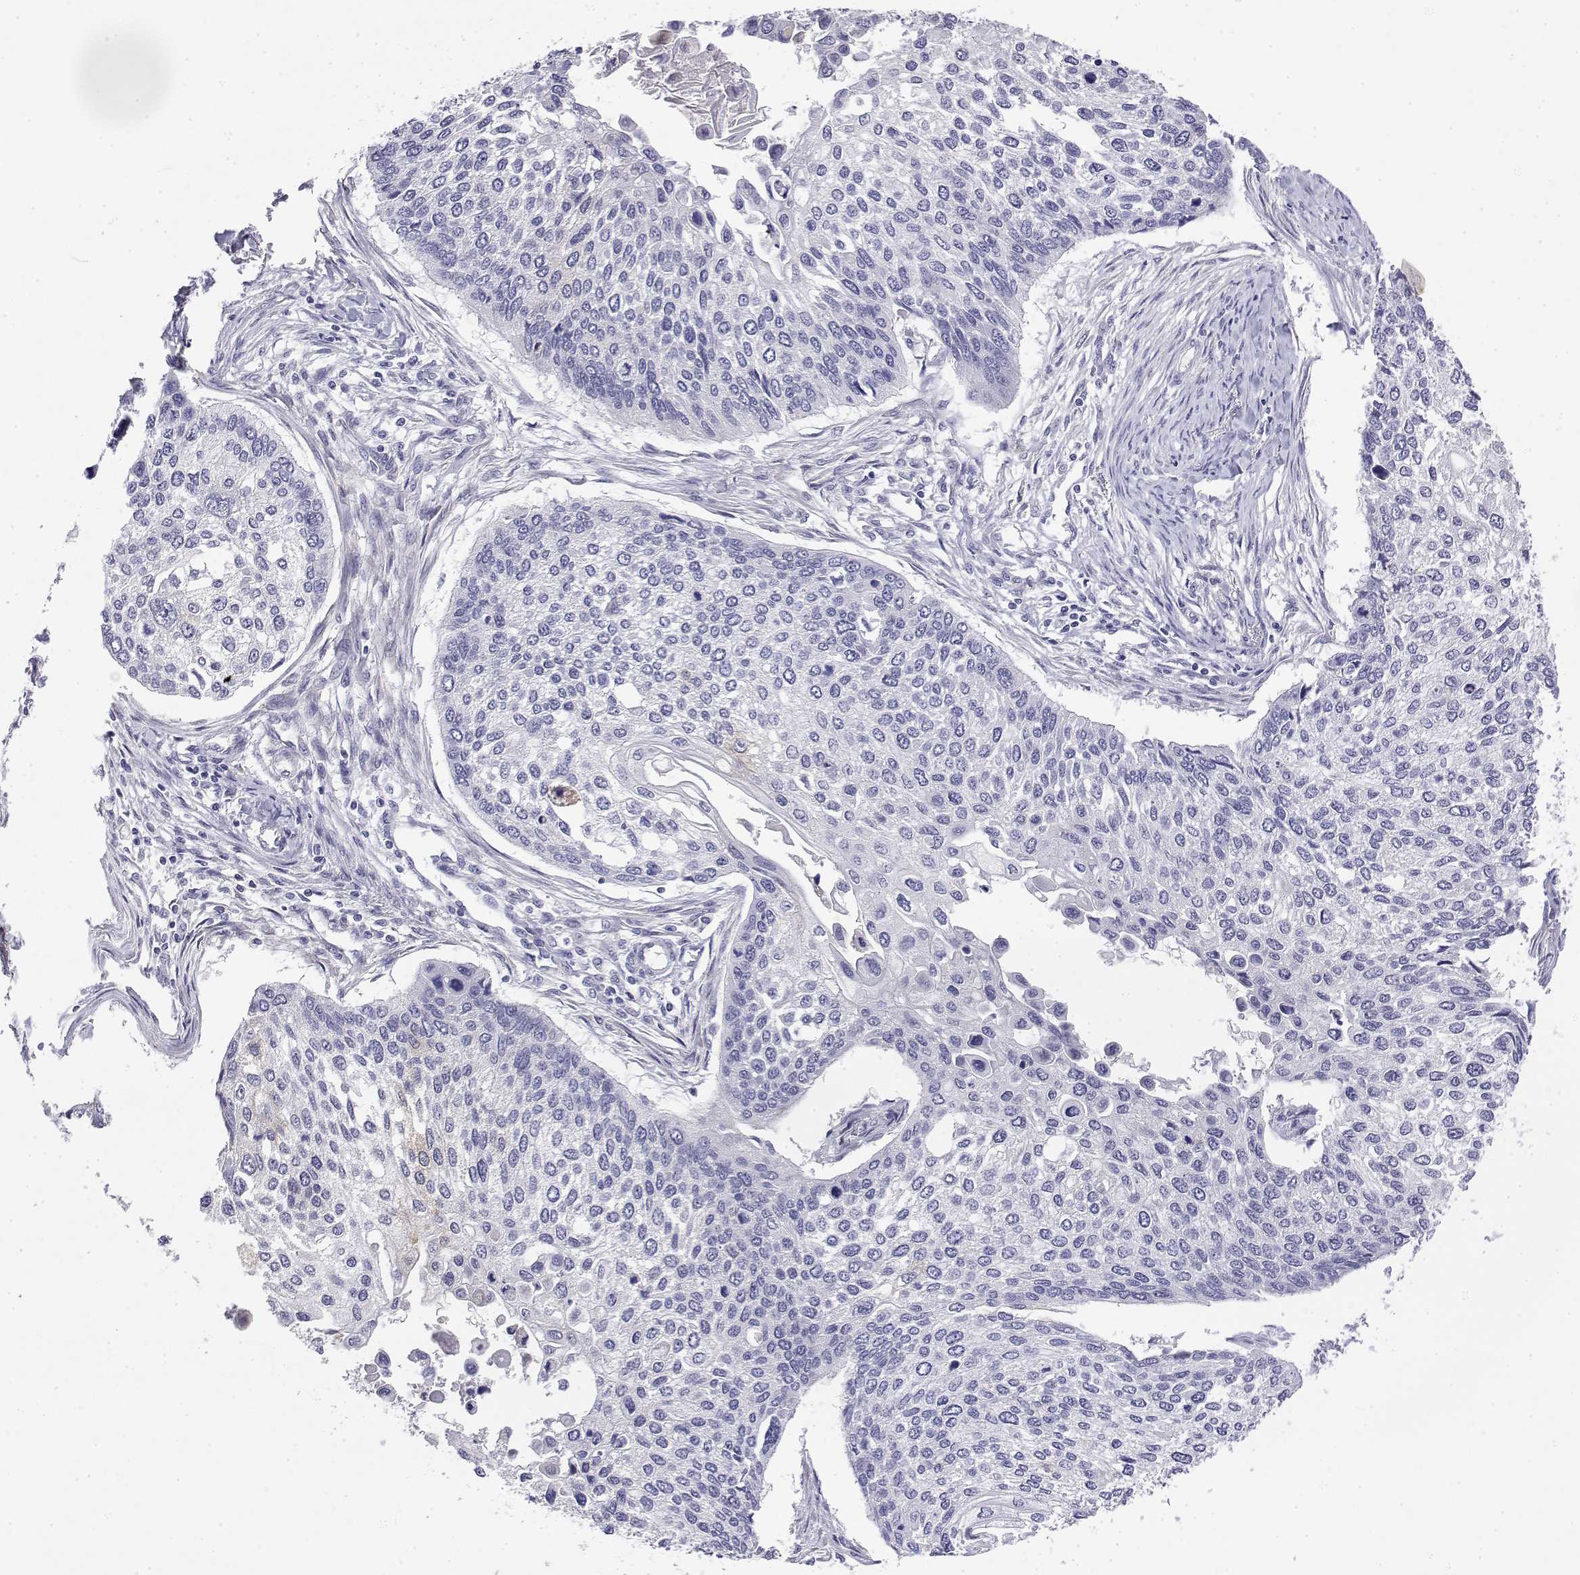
{"staining": {"intensity": "negative", "quantity": "none", "location": "none"}, "tissue": "lung cancer", "cell_type": "Tumor cells", "image_type": "cancer", "snomed": [{"axis": "morphology", "description": "Squamous cell carcinoma, NOS"}, {"axis": "morphology", "description": "Squamous cell carcinoma, metastatic, NOS"}, {"axis": "topography", "description": "Lung"}], "caption": "Tumor cells are negative for protein expression in human lung cancer (metastatic squamous cell carcinoma).", "gene": "LY6D", "patient": {"sex": "male", "age": 63}}